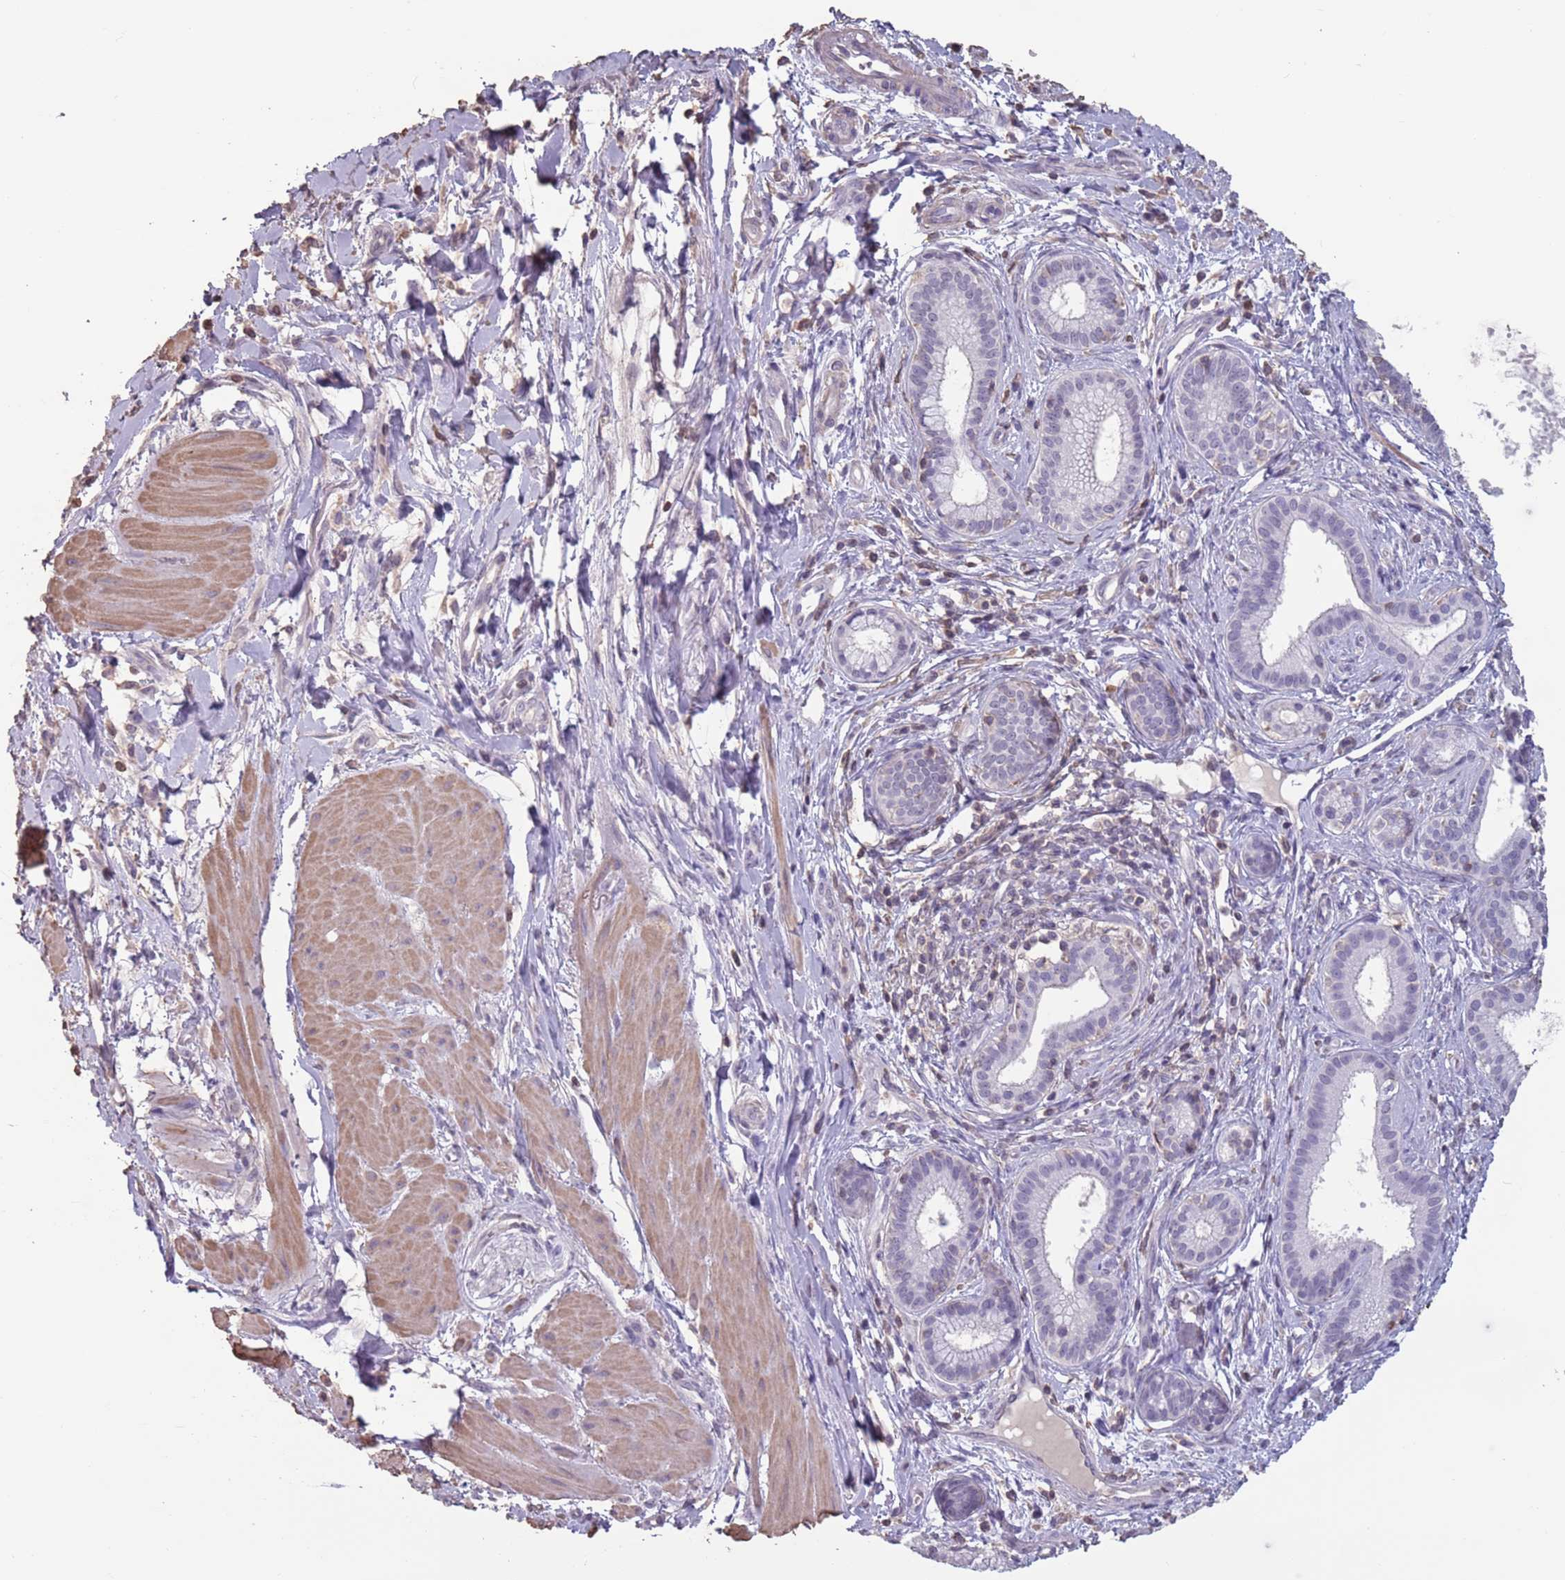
{"staining": {"intensity": "negative", "quantity": "none", "location": "none"}, "tissue": "pancreatic cancer", "cell_type": "Tumor cells", "image_type": "cancer", "snomed": [{"axis": "morphology", "description": "Adenocarcinoma, NOS"}, {"axis": "topography", "description": "Pancreas"}], "caption": "There is no significant staining in tumor cells of pancreatic adenocarcinoma. The staining is performed using DAB (3,3'-diaminobenzidine) brown chromogen with nuclei counter-stained in using hematoxylin.", "gene": "SUN5", "patient": {"sex": "male", "age": 72}}